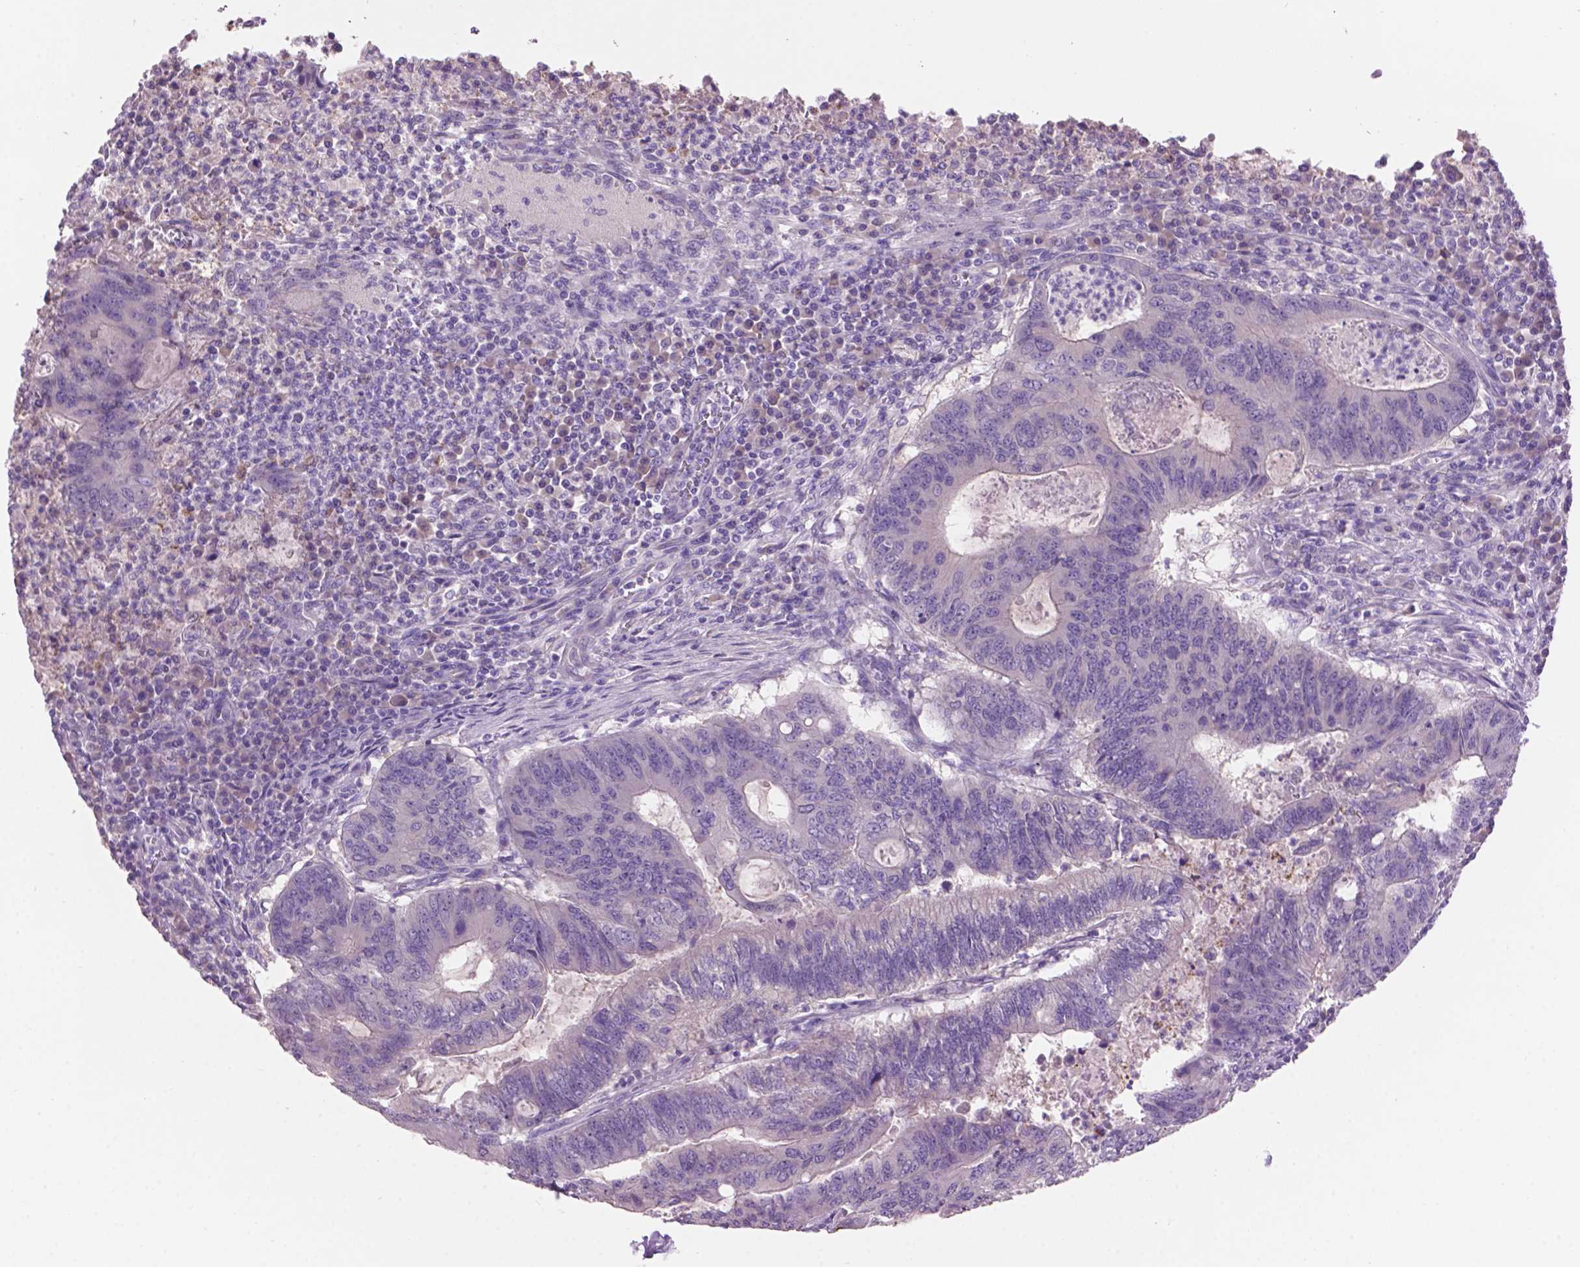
{"staining": {"intensity": "negative", "quantity": "none", "location": "none"}, "tissue": "colorectal cancer", "cell_type": "Tumor cells", "image_type": "cancer", "snomed": [{"axis": "morphology", "description": "Adenocarcinoma, NOS"}, {"axis": "topography", "description": "Colon"}], "caption": "A high-resolution photomicrograph shows immunohistochemistry staining of colorectal adenocarcinoma, which shows no significant positivity in tumor cells.", "gene": "CRYBA4", "patient": {"sex": "male", "age": 67}}